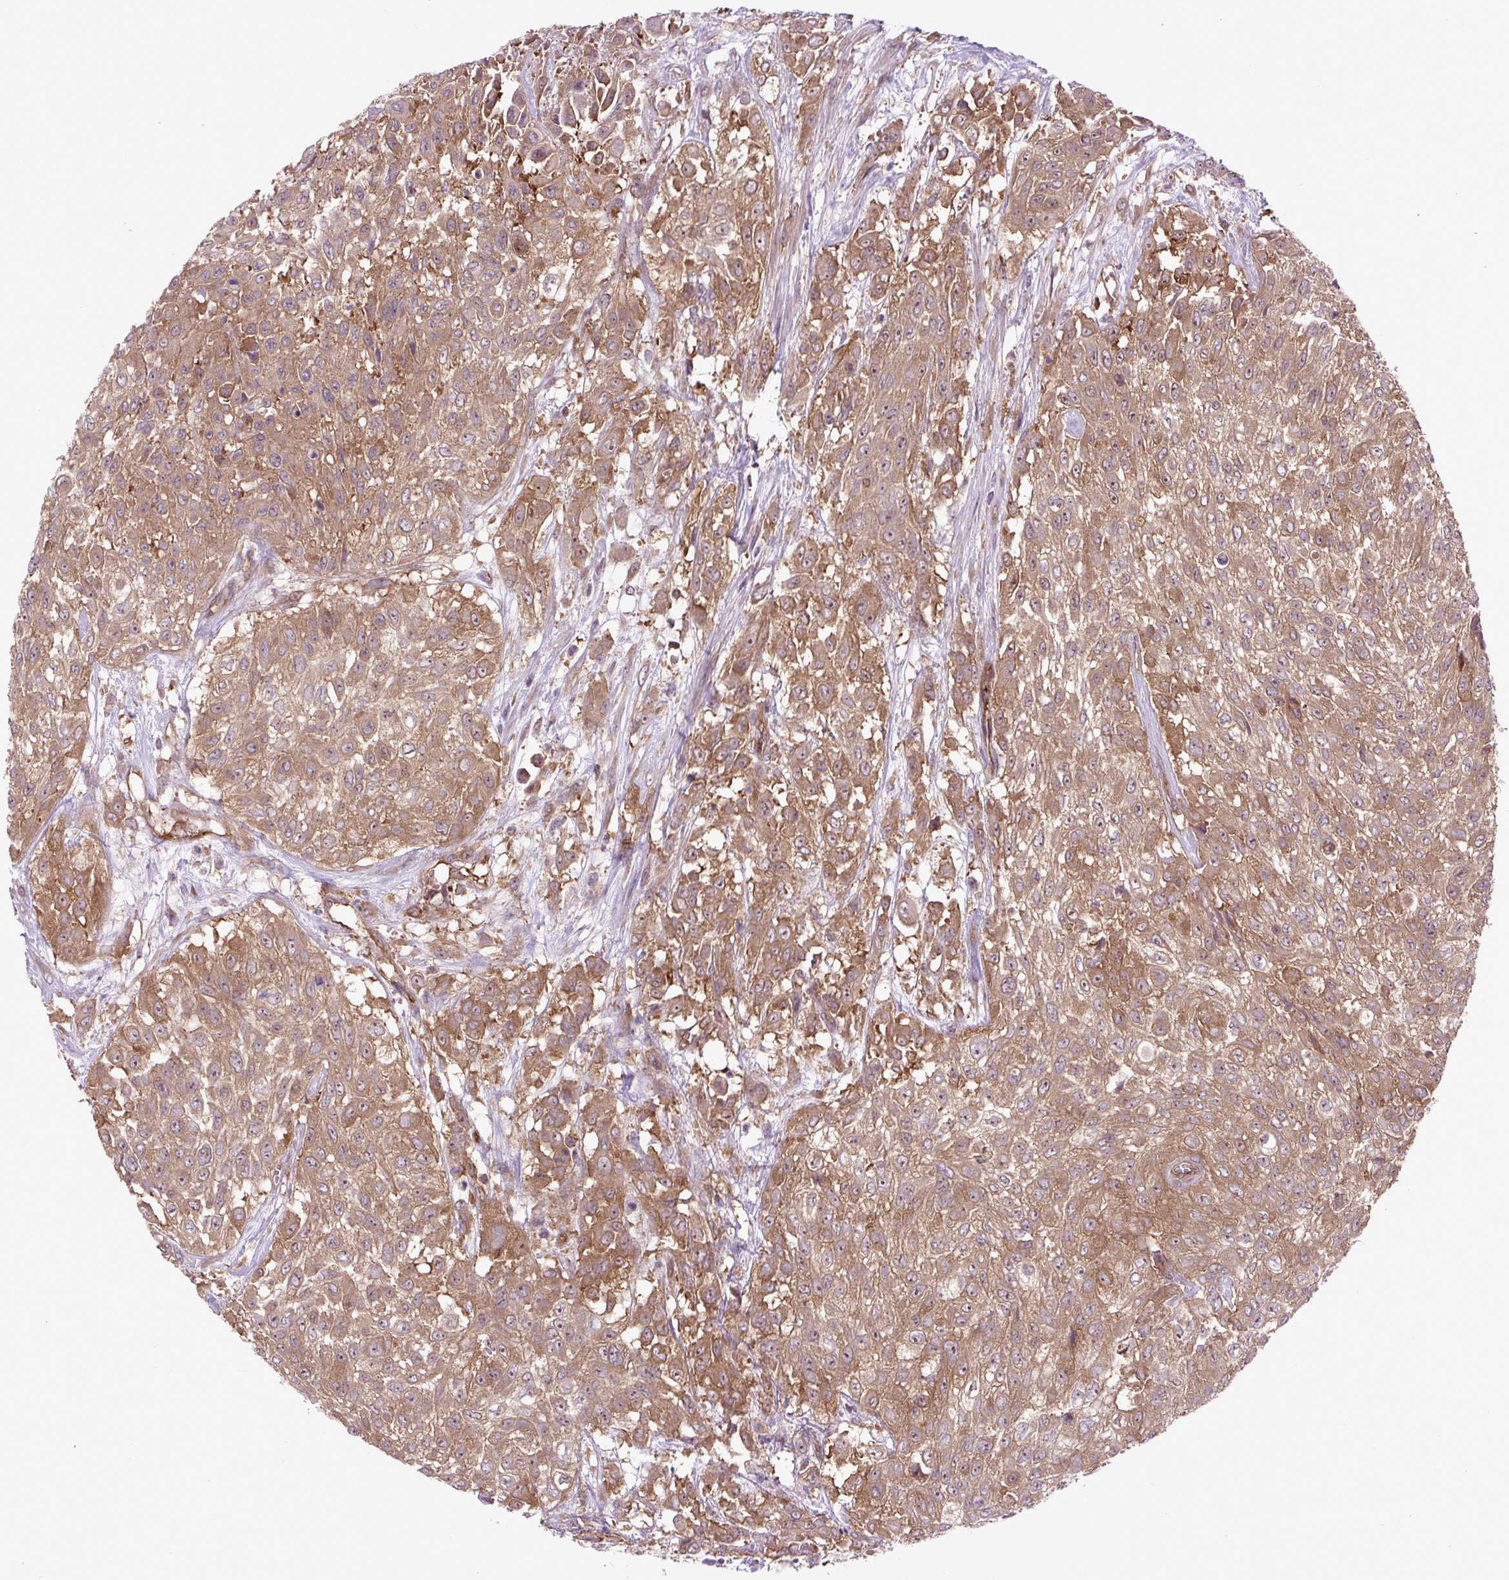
{"staining": {"intensity": "moderate", "quantity": ">75%", "location": "cytoplasmic/membranous,nuclear"}, "tissue": "urothelial cancer", "cell_type": "Tumor cells", "image_type": "cancer", "snomed": [{"axis": "morphology", "description": "Urothelial carcinoma, High grade"}, {"axis": "topography", "description": "Urinary bladder"}], "caption": "Immunohistochemistry staining of urothelial cancer, which demonstrates medium levels of moderate cytoplasmic/membranous and nuclear staining in about >75% of tumor cells indicating moderate cytoplasmic/membranous and nuclear protein staining. The staining was performed using DAB (brown) for protein detection and nuclei were counterstained in hematoxylin (blue).", "gene": "PLCG1", "patient": {"sex": "male", "age": 57}}